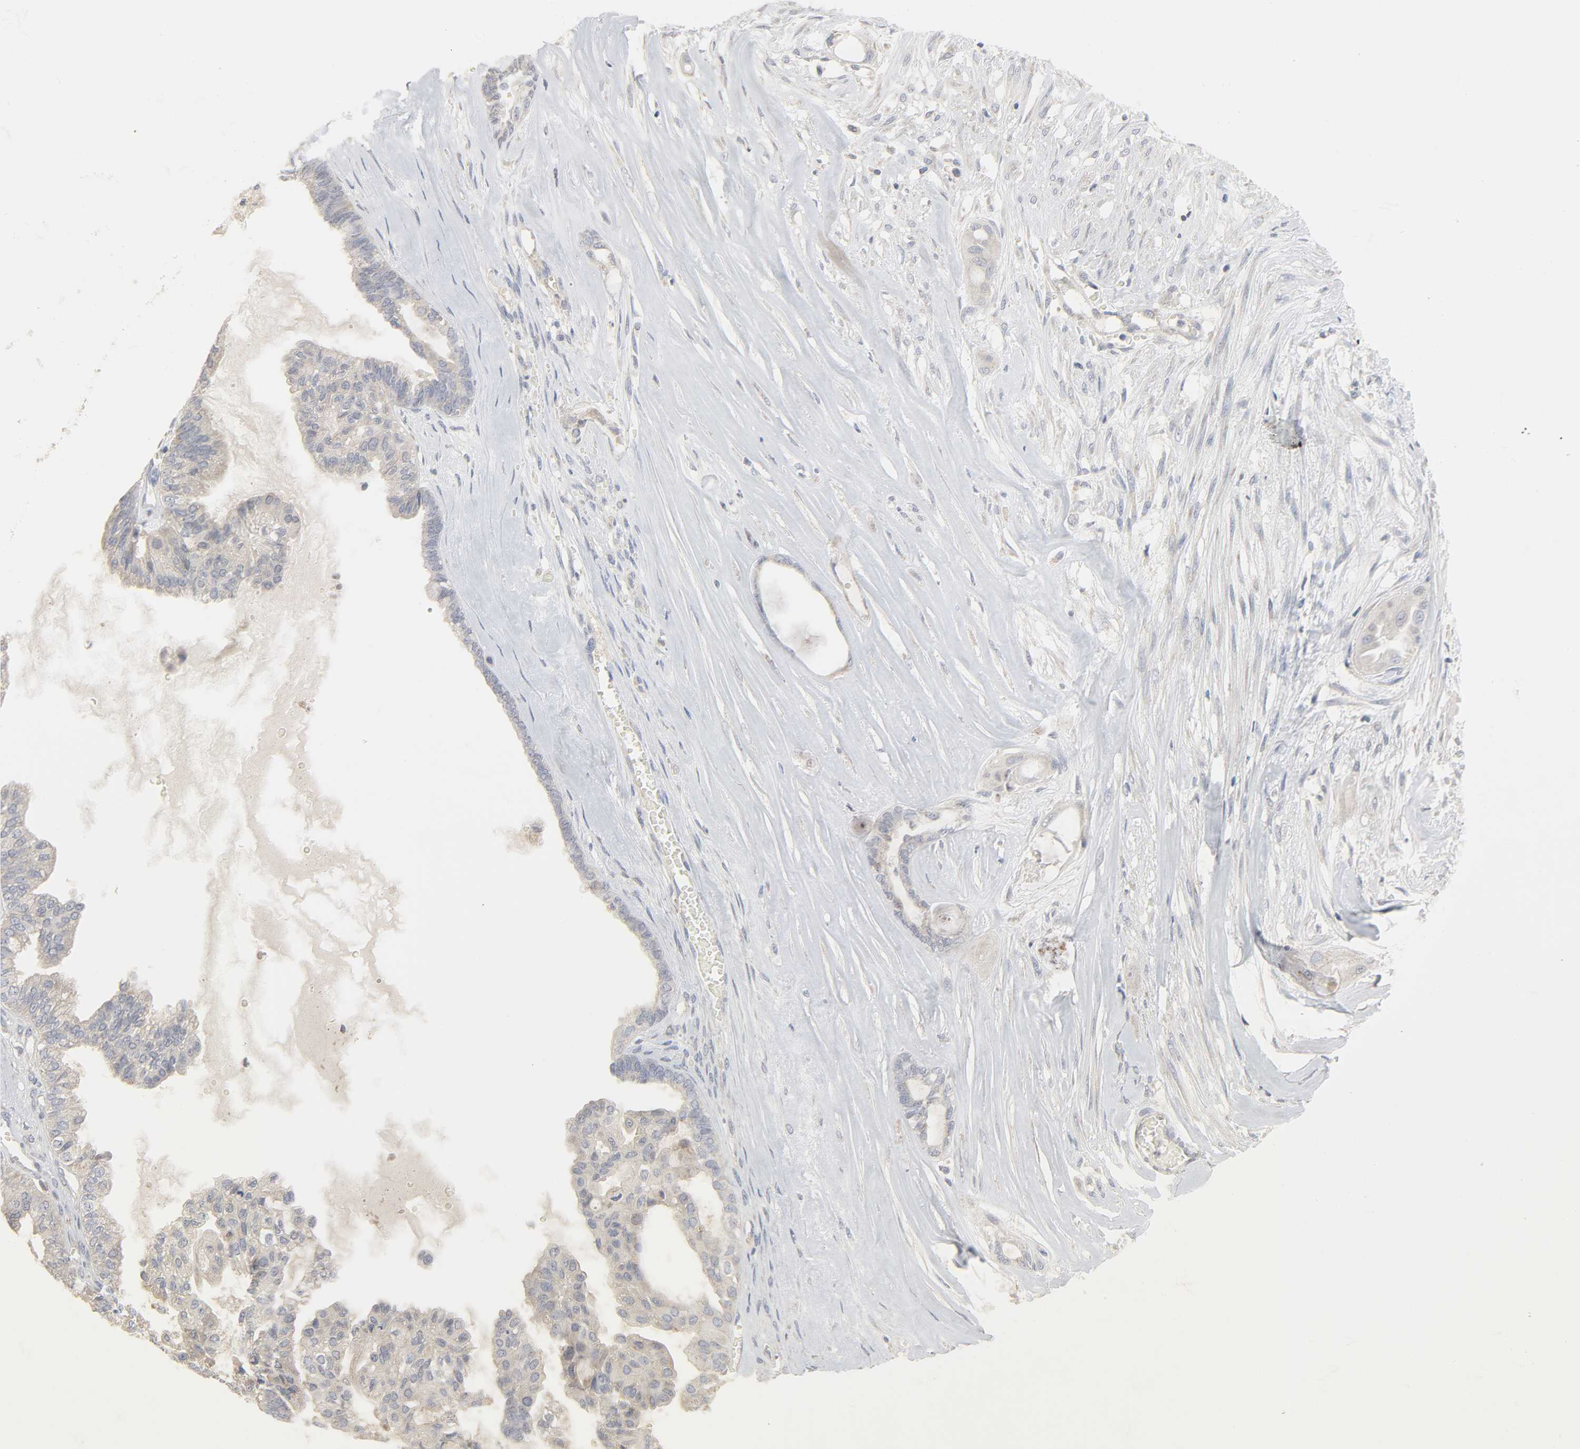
{"staining": {"intensity": "weak", "quantity": ">75%", "location": "cytoplasmic/membranous"}, "tissue": "ovarian cancer", "cell_type": "Tumor cells", "image_type": "cancer", "snomed": [{"axis": "morphology", "description": "Carcinoma, NOS"}, {"axis": "morphology", "description": "Carcinoma, endometroid"}, {"axis": "topography", "description": "Ovary"}], "caption": "Immunohistochemistry (IHC) (DAB) staining of ovarian cancer reveals weak cytoplasmic/membranous protein expression in approximately >75% of tumor cells. (Stains: DAB (3,3'-diaminobenzidine) in brown, nuclei in blue, Microscopy: brightfield microscopy at high magnification).", "gene": "CLEC4E", "patient": {"sex": "female", "age": 50}}